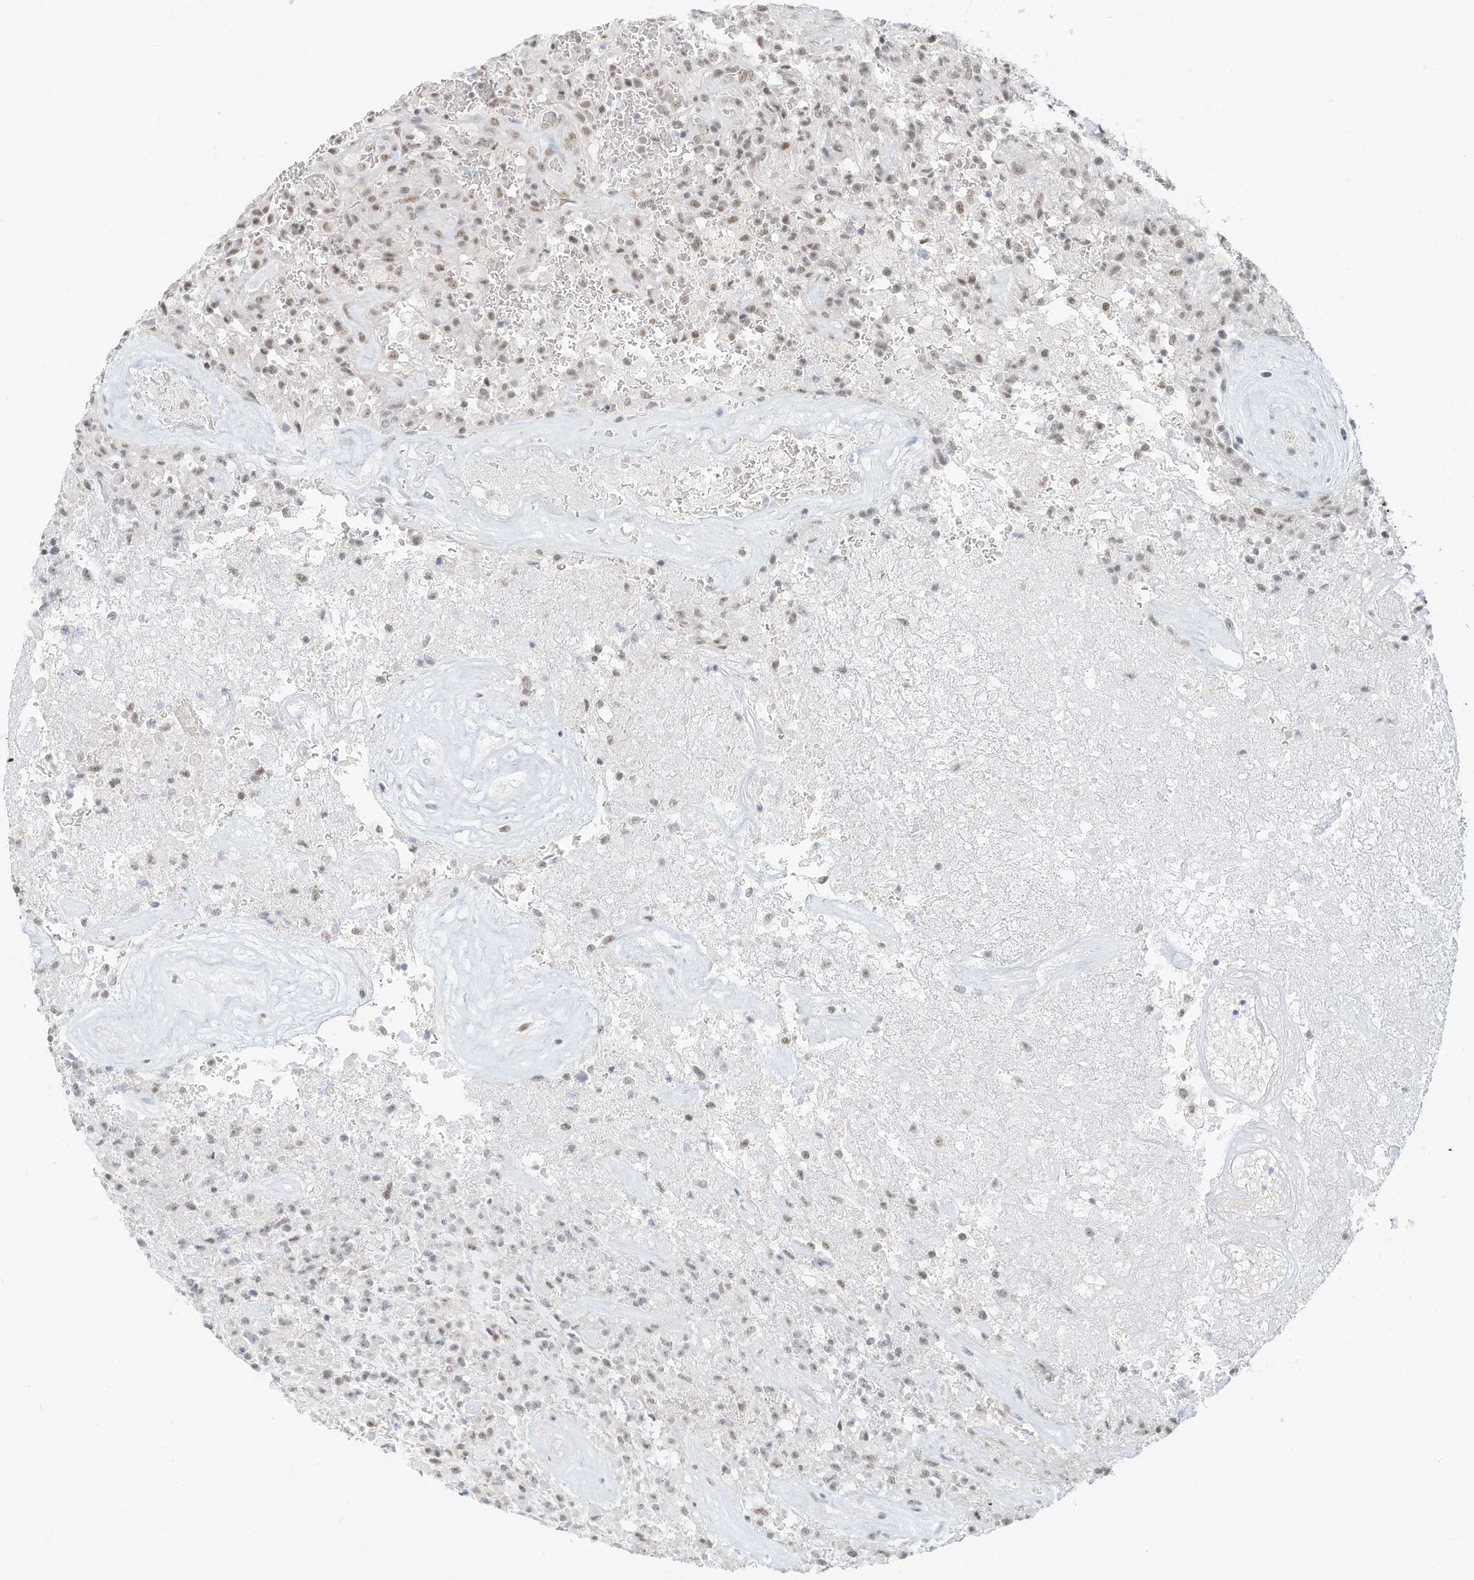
{"staining": {"intensity": "weak", "quantity": ">75%", "location": "nuclear"}, "tissue": "glioma", "cell_type": "Tumor cells", "image_type": "cancer", "snomed": [{"axis": "morphology", "description": "Glioma, malignant, High grade"}, {"axis": "topography", "description": "Brain"}], "caption": "This photomicrograph reveals IHC staining of malignant glioma (high-grade), with low weak nuclear positivity in approximately >75% of tumor cells.", "gene": "PGC", "patient": {"sex": "female", "age": 57}}